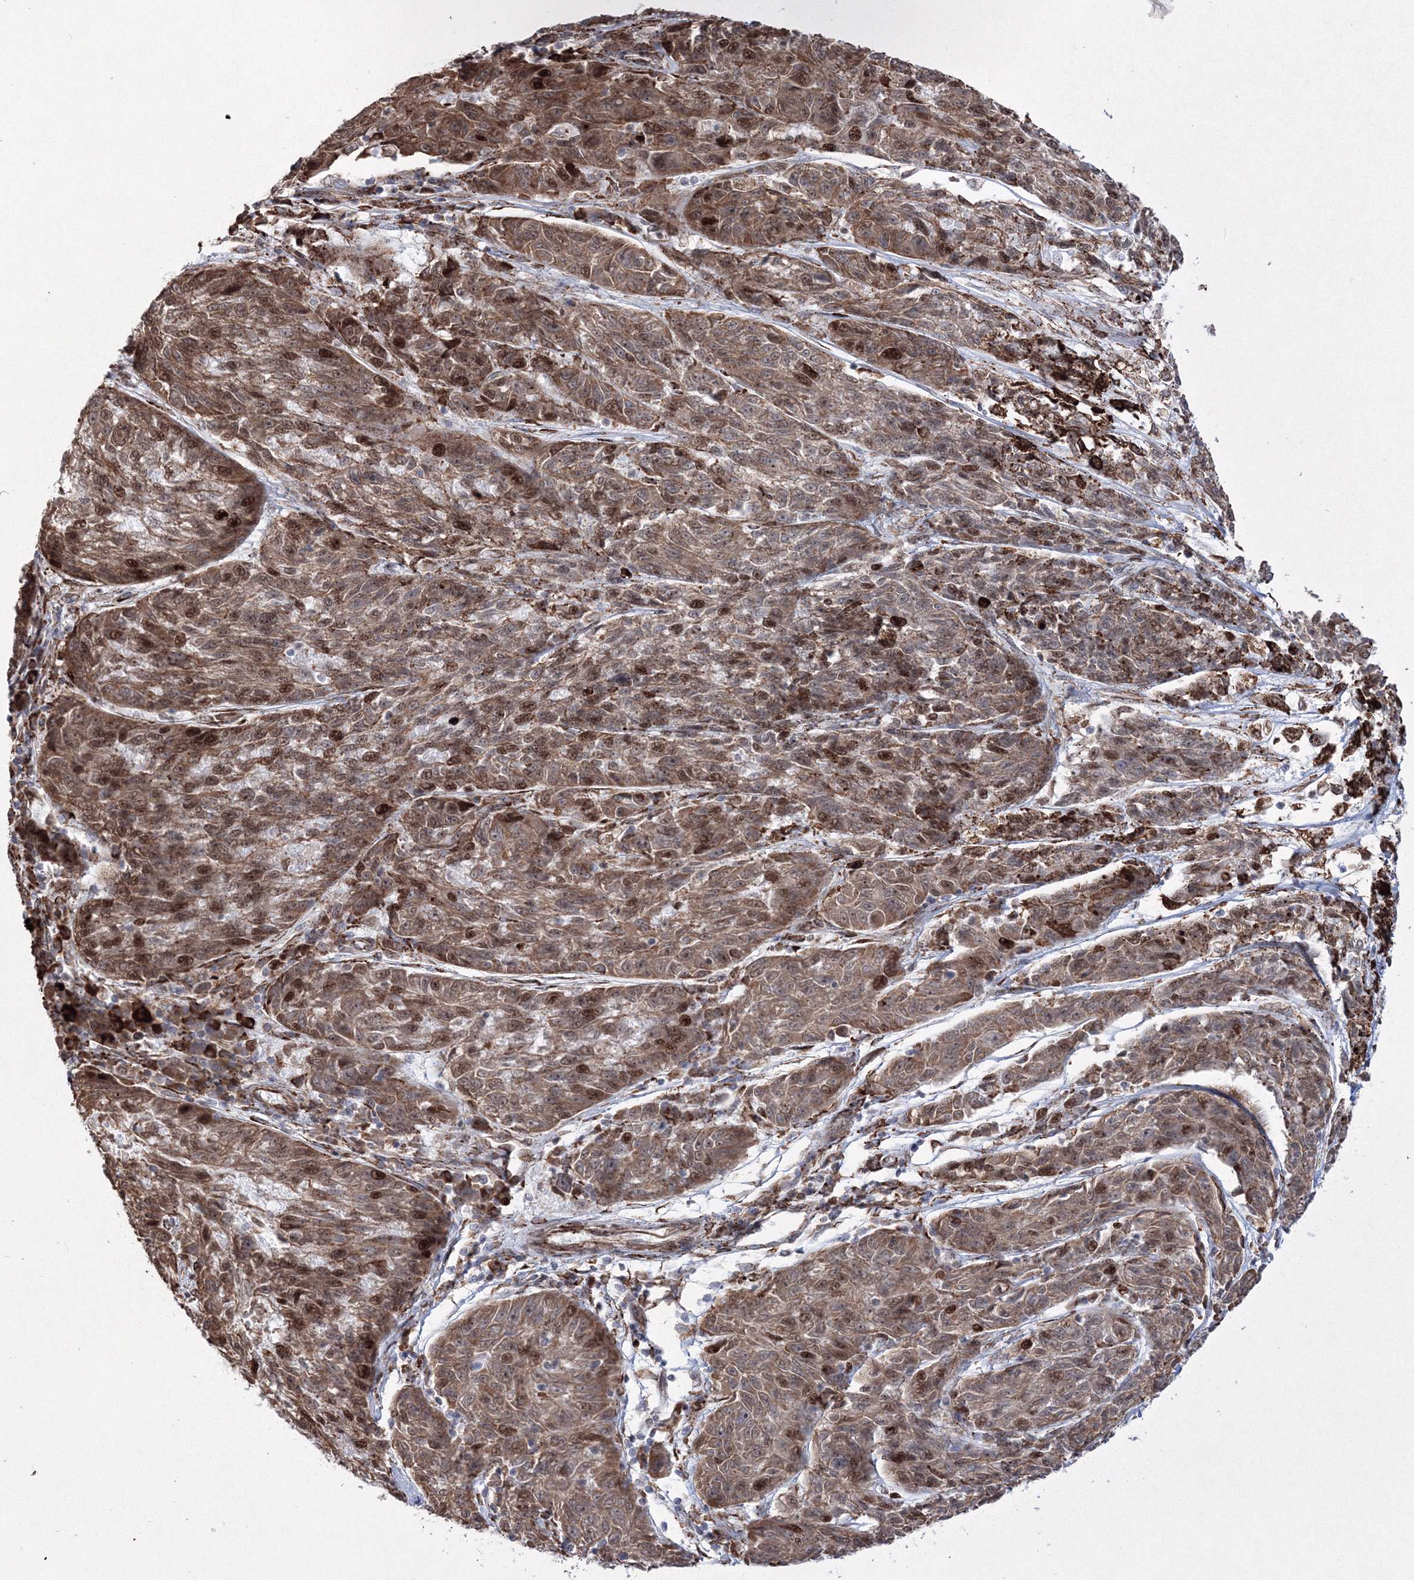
{"staining": {"intensity": "moderate", "quantity": ">75%", "location": "cytoplasmic/membranous,nuclear"}, "tissue": "melanoma", "cell_type": "Tumor cells", "image_type": "cancer", "snomed": [{"axis": "morphology", "description": "Malignant melanoma, NOS"}, {"axis": "topography", "description": "Skin"}], "caption": "IHC image of human malignant melanoma stained for a protein (brown), which displays medium levels of moderate cytoplasmic/membranous and nuclear staining in approximately >75% of tumor cells.", "gene": "EFCAB12", "patient": {"sex": "male", "age": 53}}